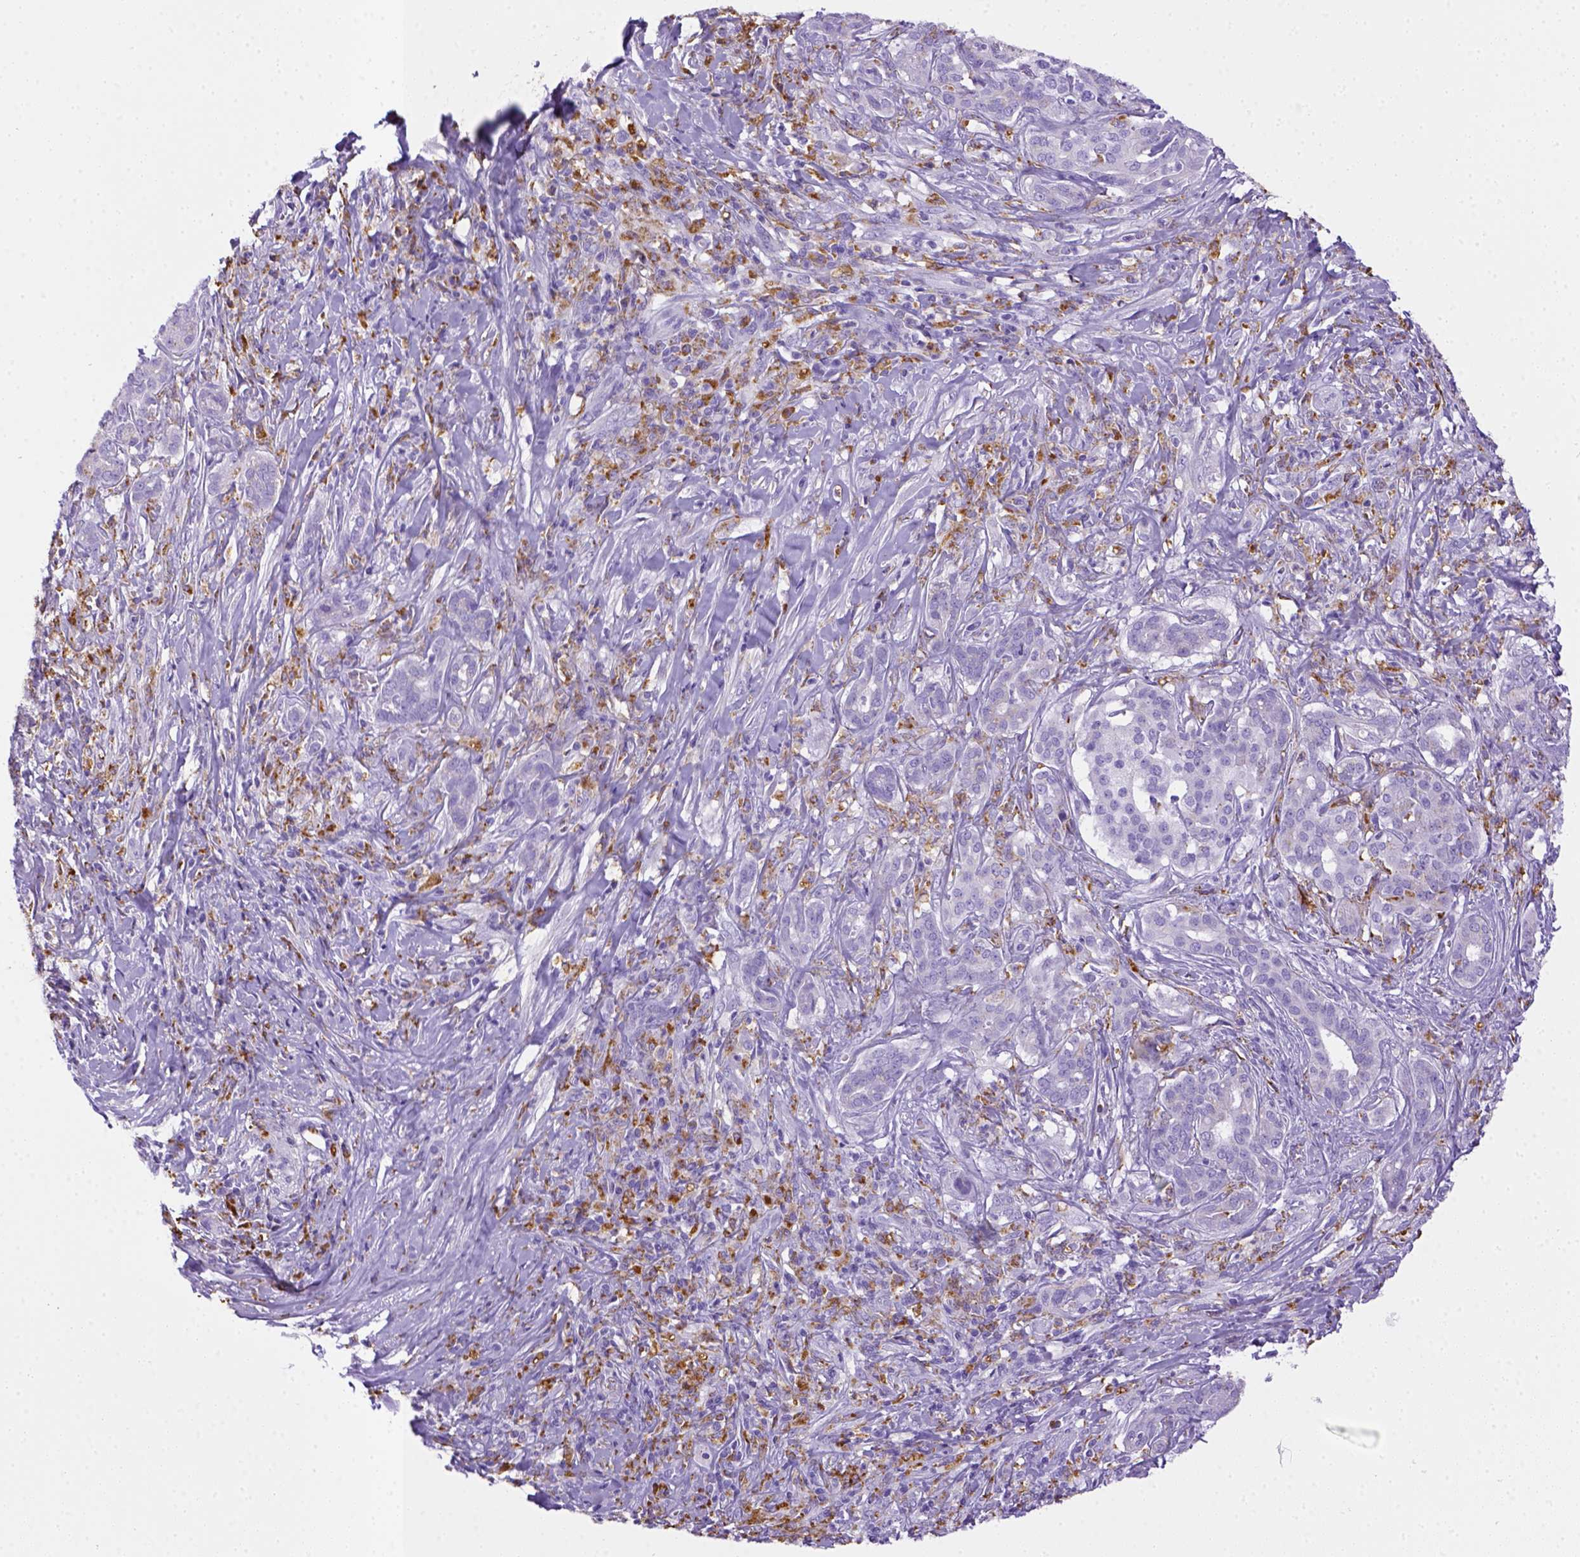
{"staining": {"intensity": "negative", "quantity": "none", "location": "none"}, "tissue": "pancreatic cancer", "cell_type": "Tumor cells", "image_type": "cancer", "snomed": [{"axis": "morphology", "description": "Normal tissue, NOS"}, {"axis": "morphology", "description": "Inflammation, NOS"}, {"axis": "morphology", "description": "Adenocarcinoma, NOS"}, {"axis": "topography", "description": "Pancreas"}], "caption": "Adenocarcinoma (pancreatic) stained for a protein using immunohistochemistry (IHC) demonstrates no positivity tumor cells.", "gene": "CD68", "patient": {"sex": "male", "age": 57}}